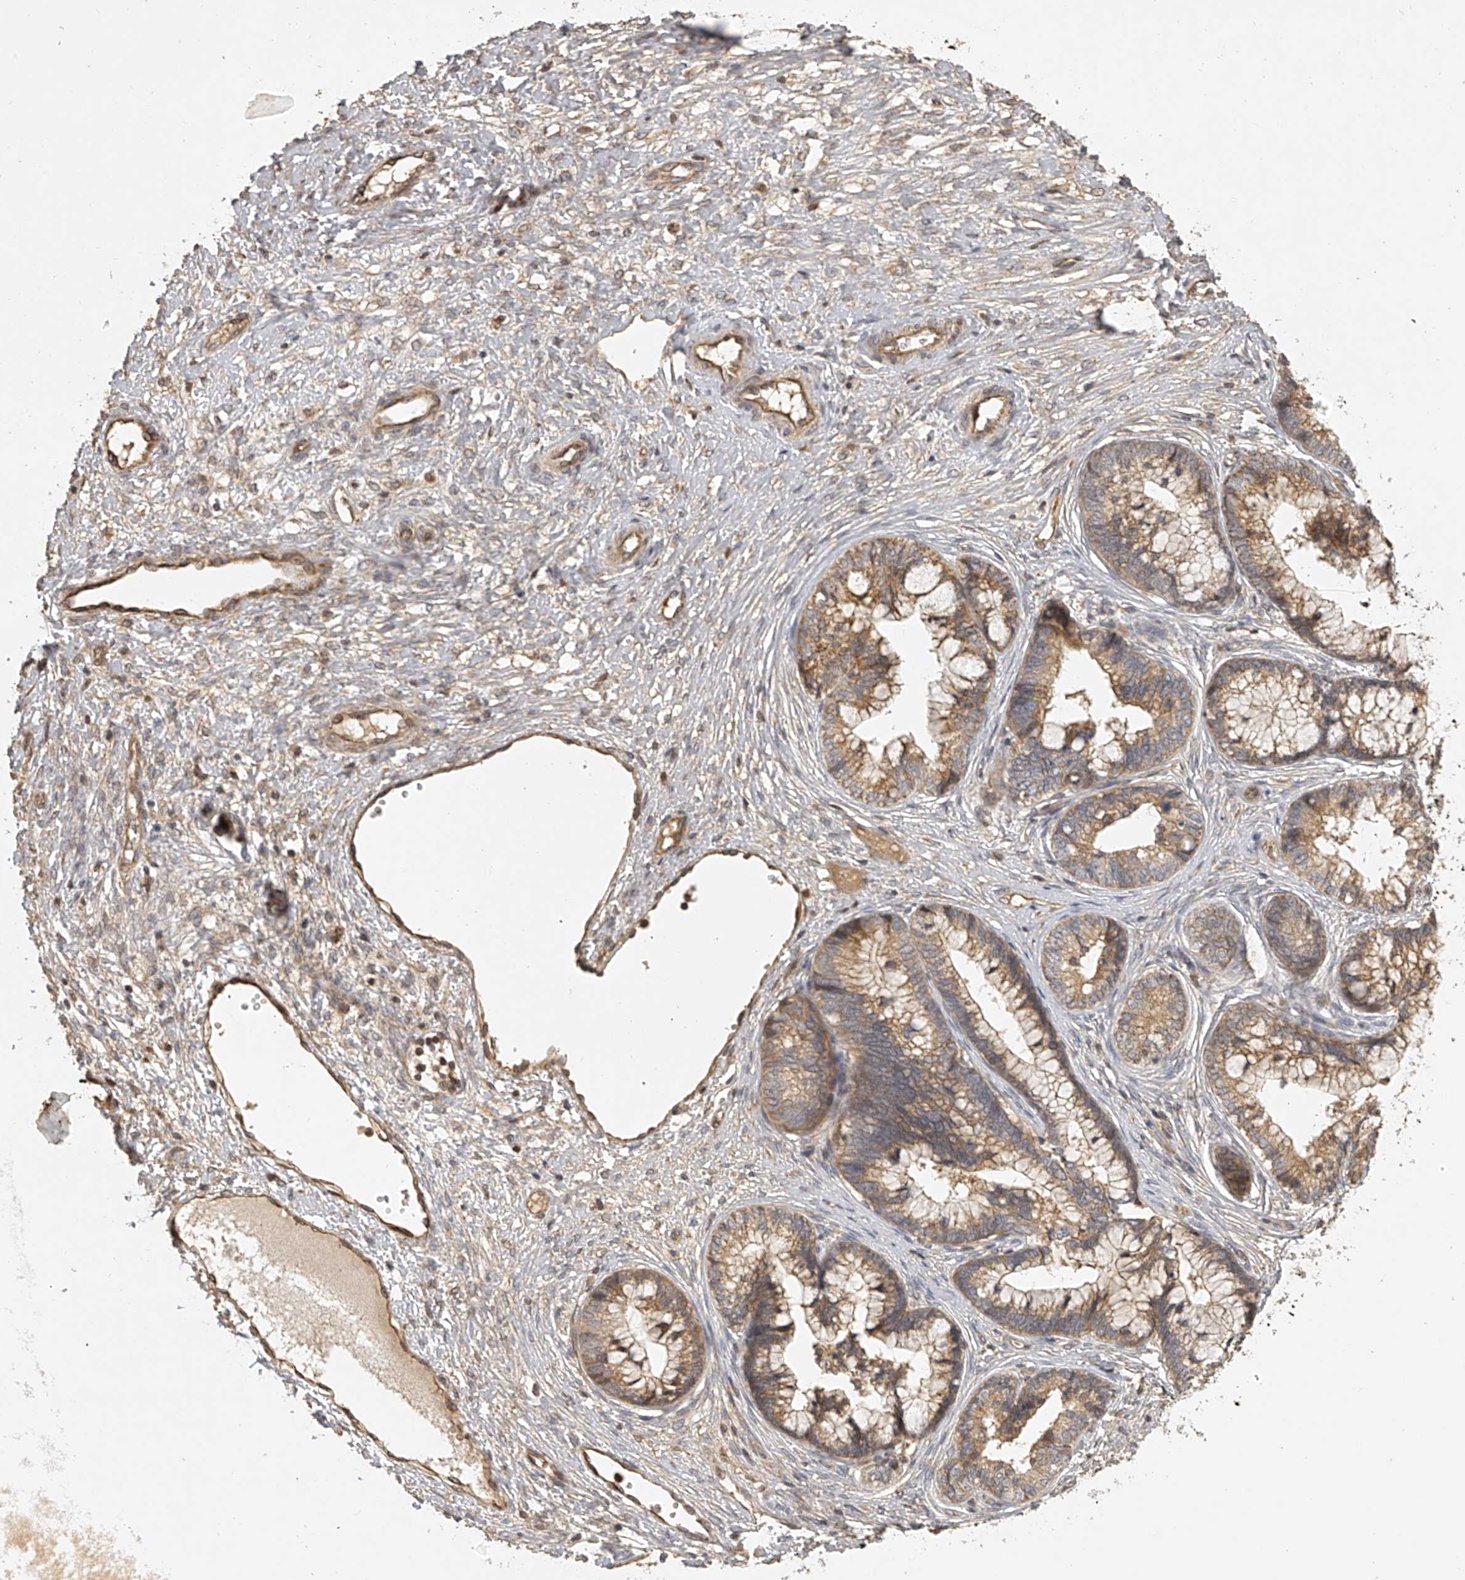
{"staining": {"intensity": "moderate", "quantity": ">75%", "location": "cytoplasmic/membranous"}, "tissue": "cervical cancer", "cell_type": "Tumor cells", "image_type": "cancer", "snomed": [{"axis": "morphology", "description": "Adenocarcinoma, NOS"}, {"axis": "topography", "description": "Cervix"}], "caption": "Cervical cancer was stained to show a protein in brown. There is medium levels of moderate cytoplasmic/membranous expression in about >75% of tumor cells.", "gene": "NFS1", "patient": {"sex": "female", "age": 44}}